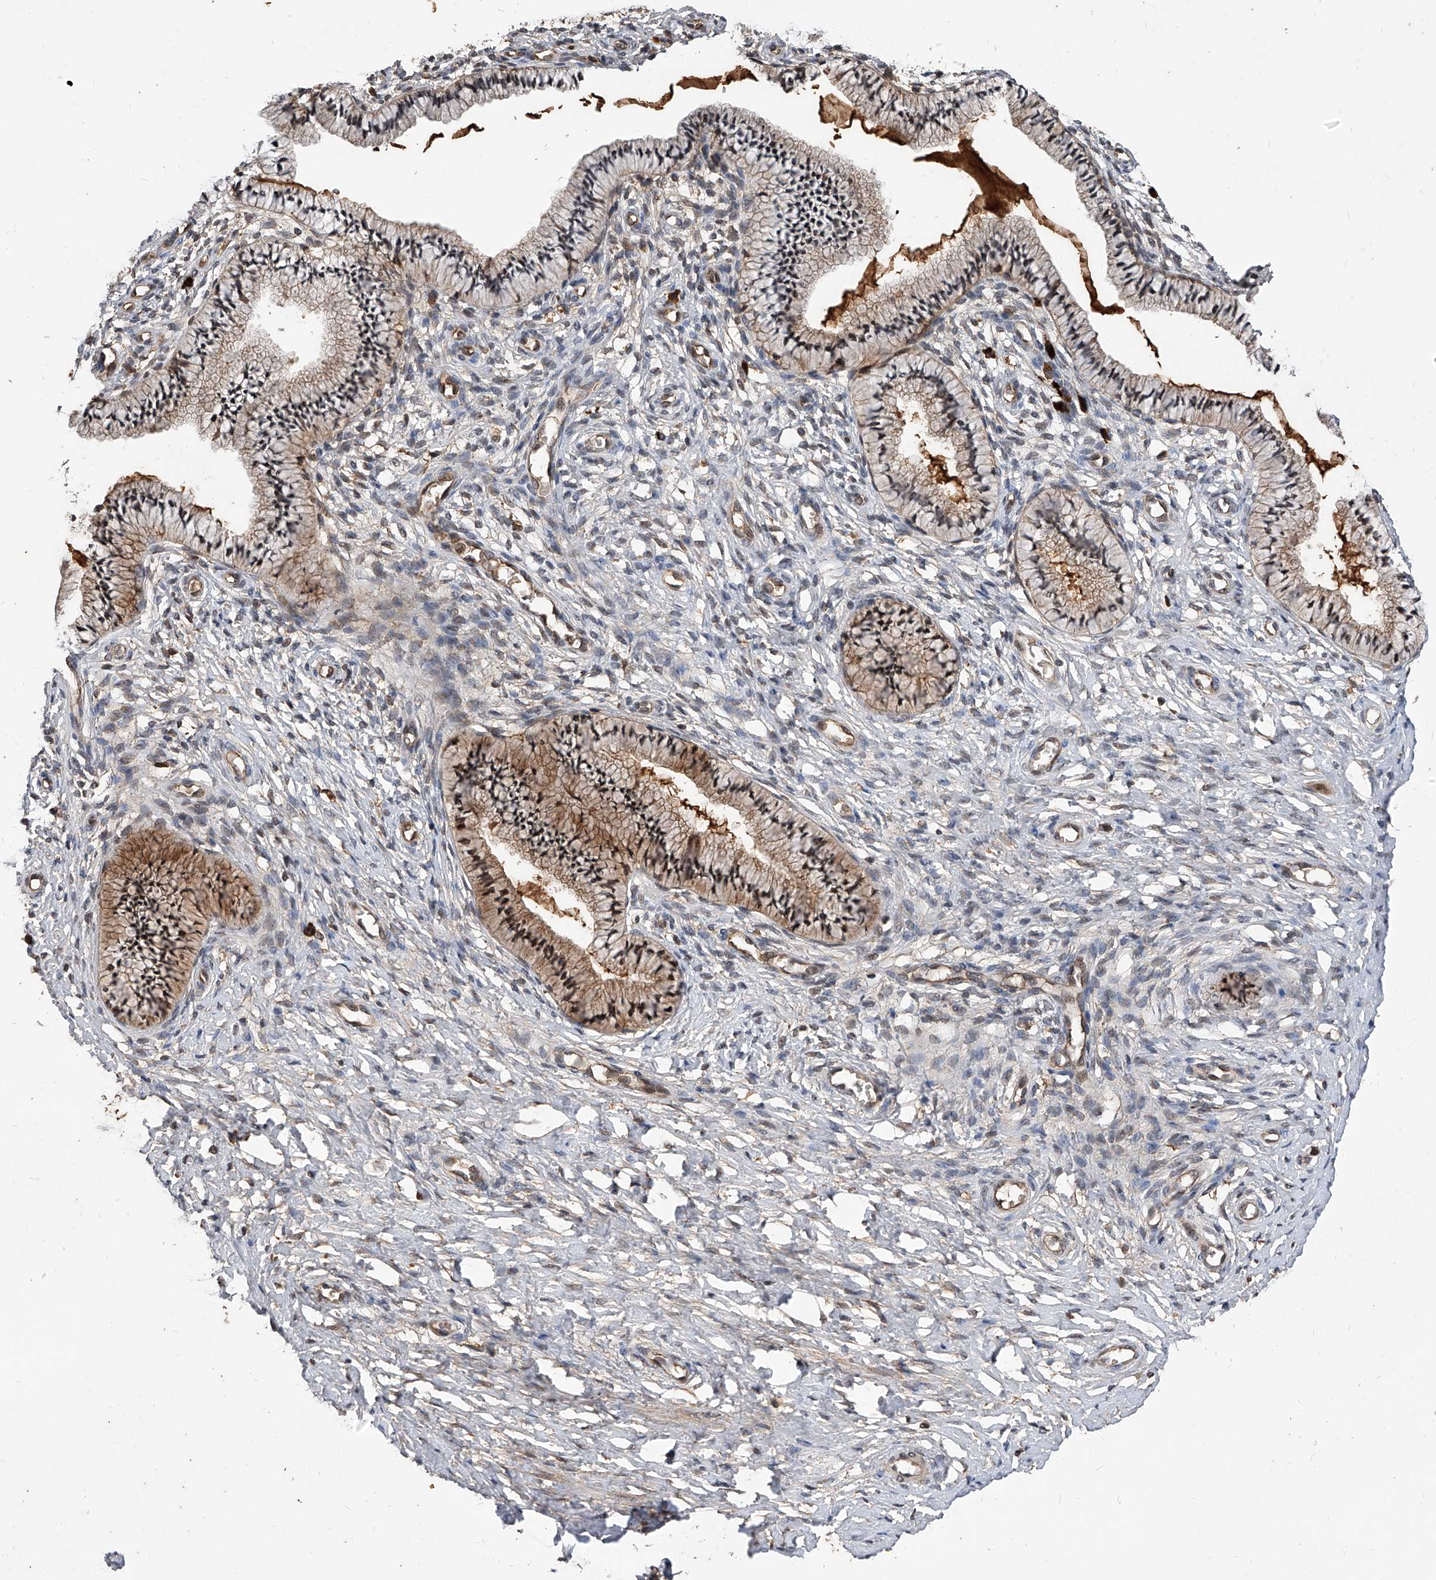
{"staining": {"intensity": "moderate", "quantity": ">75%", "location": "cytoplasmic/membranous,nuclear"}, "tissue": "cervix", "cell_type": "Glandular cells", "image_type": "normal", "snomed": [{"axis": "morphology", "description": "Normal tissue, NOS"}, {"axis": "topography", "description": "Cervix"}], "caption": "This histopathology image demonstrates unremarkable cervix stained with IHC to label a protein in brown. The cytoplasmic/membranous,nuclear of glandular cells show moderate positivity for the protein. Nuclei are counter-stained blue.", "gene": "CFAP410", "patient": {"sex": "female", "age": 36}}